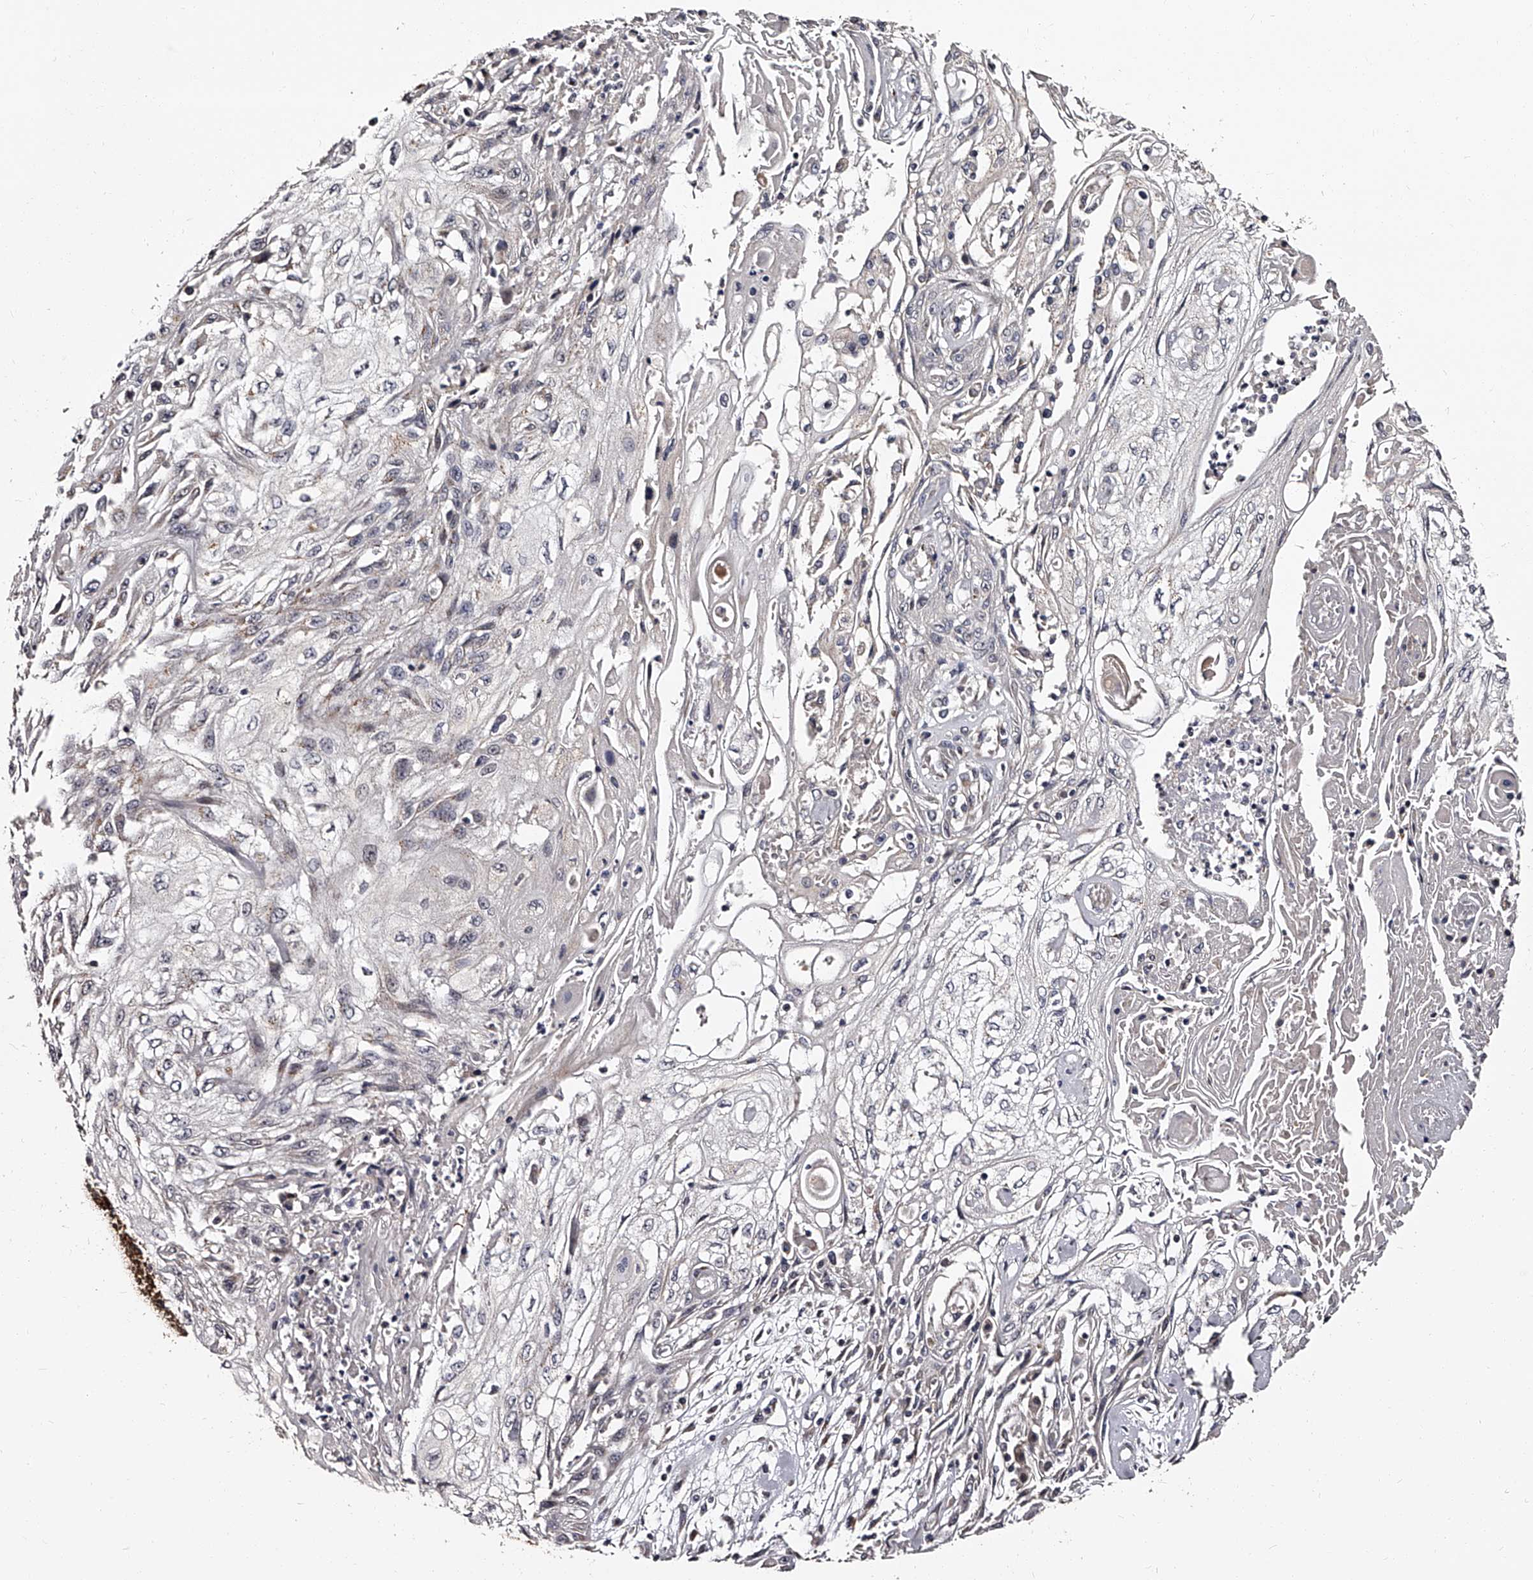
{"staining": {"intensity": "negative", "quantity": "none", "location": "none"}, "tissue": "skin cancer", "cell_type": "Tumor cells", "image_type": "cancer", "snomed": [{"axis": "morphology", "description": "Squamous cell carcinoma, NOS"}, {"axis": "morphology", "description": "Squamous cell carcinoma, metastatic, NOS"}, {"axis": "topography", "description": "Skin"}, {"axis": "topography", "description": "Lymph node"}], "caption": "A high-resolution histopathology image shows IHC staining of skin cancer (squamous cell carcinoma), which displays no significant positivity in tumor cells. (DAB (3,3'-diaminobenzidine) immunohistochemistry (IHC), high magnification).", "gene": "RSC1A1", "patient": {"sex": "male", "age": 75}}